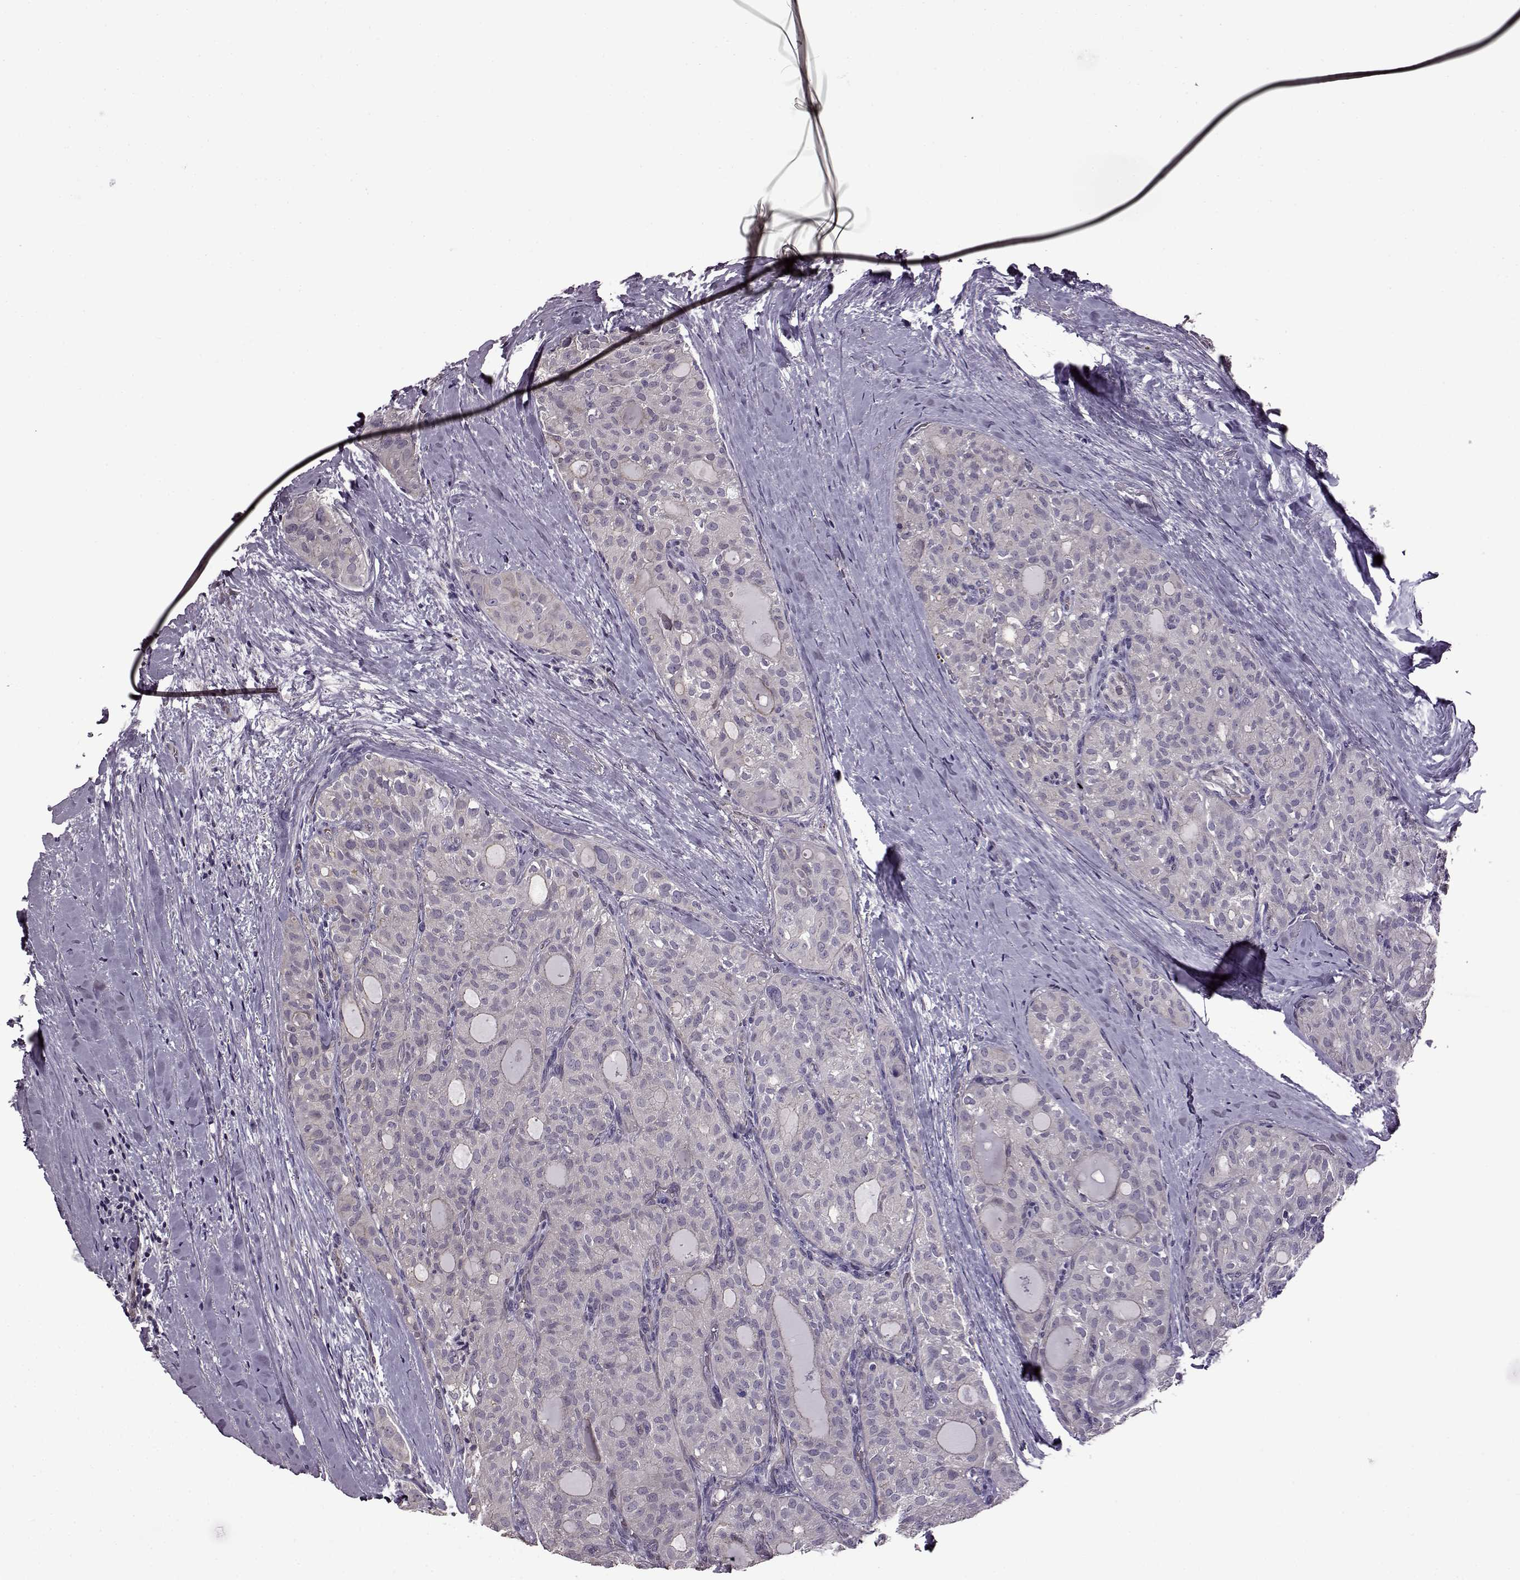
{"staining": {"intensity": "negative", "quantity": "none", "location": "none"}, "tissue": "thyroid cancer", "cell_type": "Tumor cells", "image_type": "cancer", "snomed": [{"axis": "morphology", "description": "Follicular adenoma carcinoma, NOS"}, {"axis": "topography", "description": "Thyroid gland"}], "caption": "IHC of follicular adenoma carcinoma (thyroid) reveals no positivity in tumor cells.", "gene": "EDDM3B", "patient": {"sex": "male", "age": 75}}